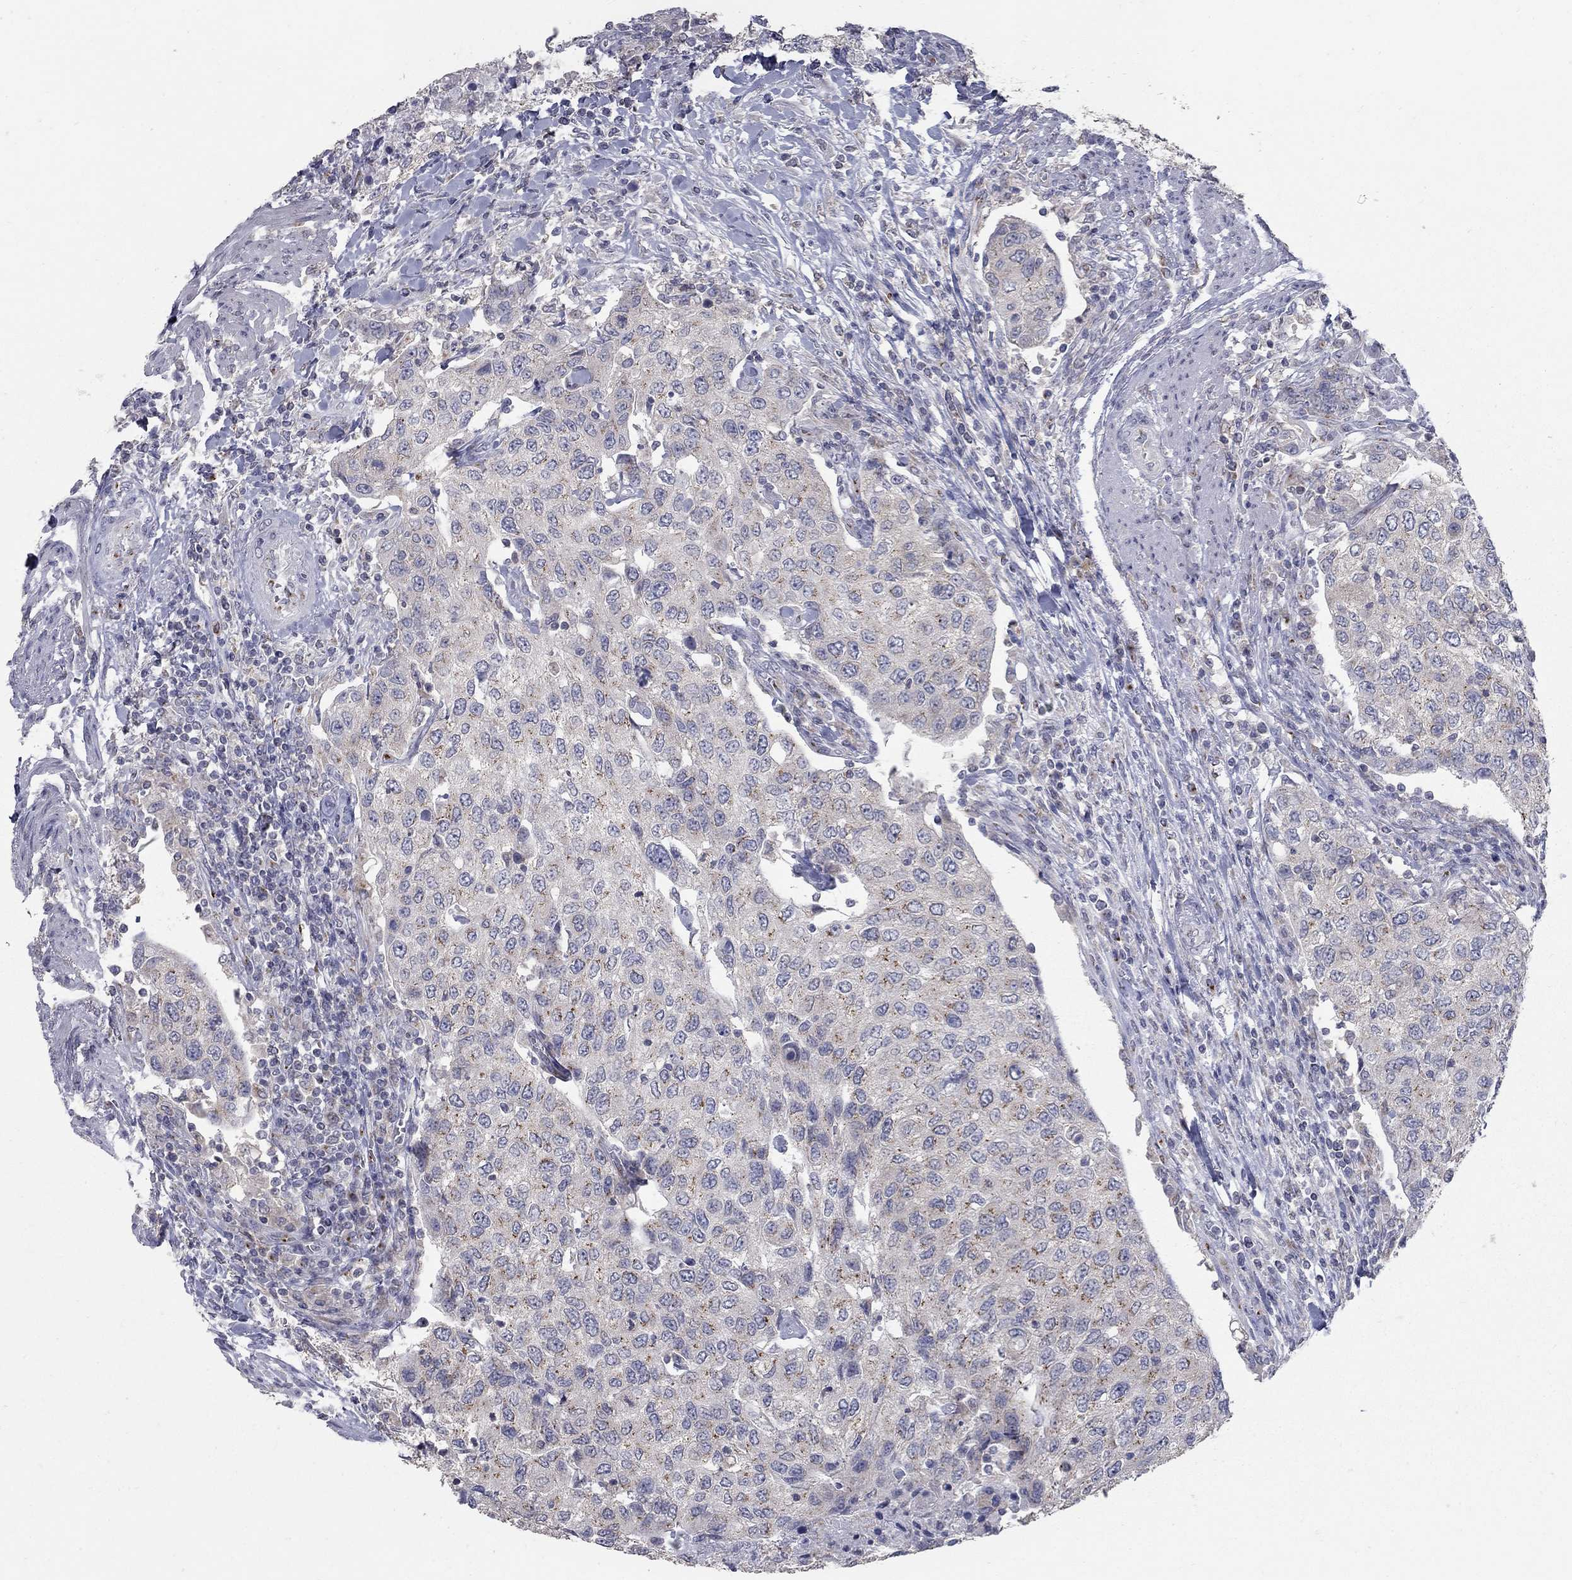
{"staining": {"intensity": "negative", "quantity": "none", "location": "none"}, "tissue": "urothelial cancer", "cell_type": "Tumor cells", "image_type": "cancer", "snomed": [{"axis": "morphology", "description": "Urothelial carcinoma, High grade"}, {"axis": "topography", "description": "Urinary bladder"}], "caption": "The IHC photomicrograph has no significant positivity in tumor cells of high-grade urothelial carcinoma tissue.", "gene": "KIAA0319L", "patient": {"sex": "female", "age": 78}}